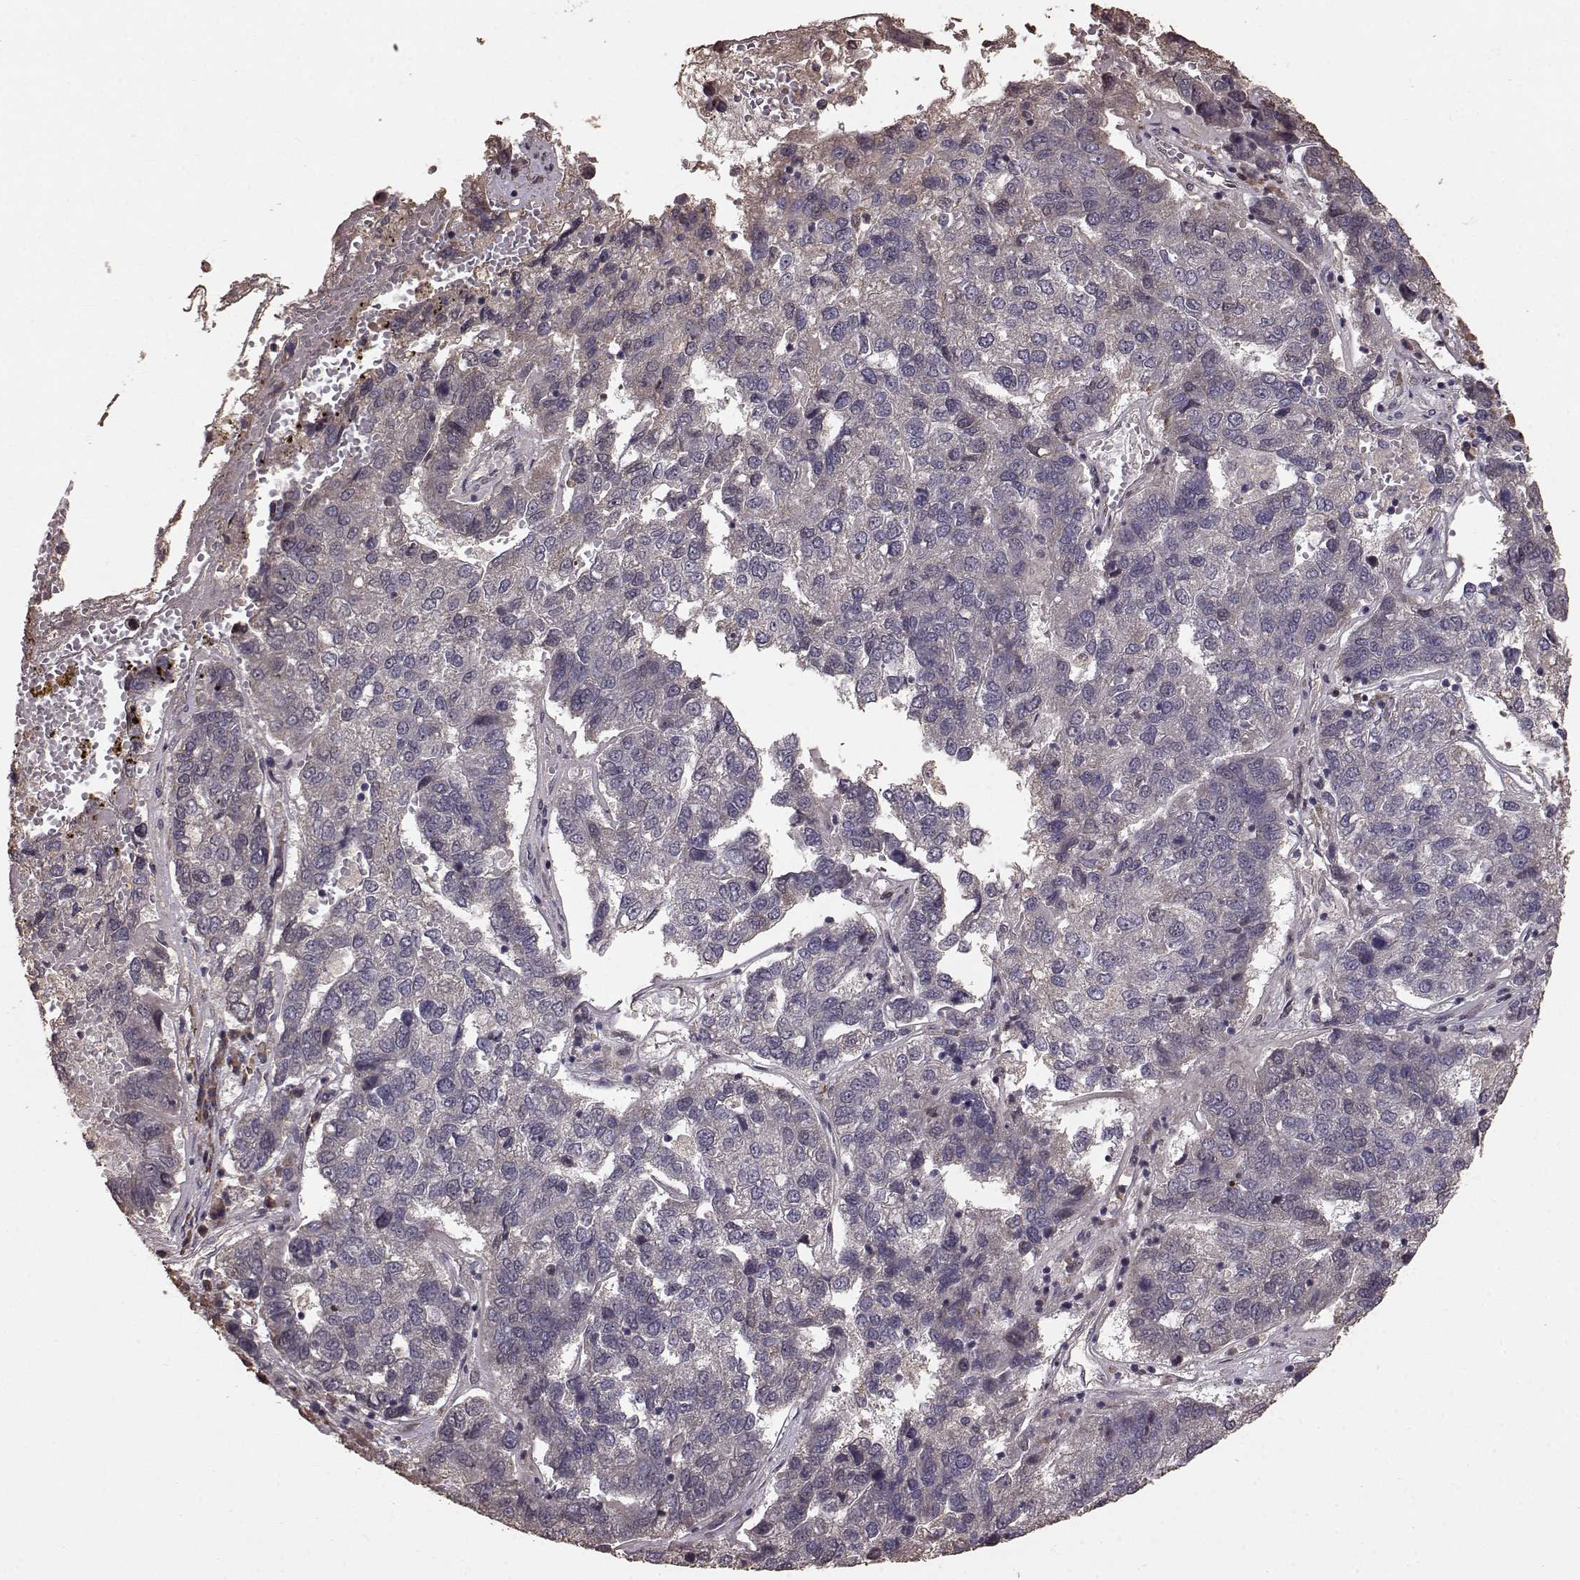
{"staining": {"intensity": "negative", "quantity": "none", "location": "none"}, "tissue": "pancreatic cancer", "cell_type": "Tumor cells", "image_type": "cancer", "snomed": [{"axis": "morphology", "description": "Adenocarcinoma, NOS"}, {"axis": "topography", "description": "Pancreas"}], "caption": "Human pancreatic cancer (adenocarcinoma) stained for a protein using immunohistochemistry (IHC) demonstrates no expression in tumor cells.", "gene": "USP15", "patient": {"sex": "female", "age": 61}}